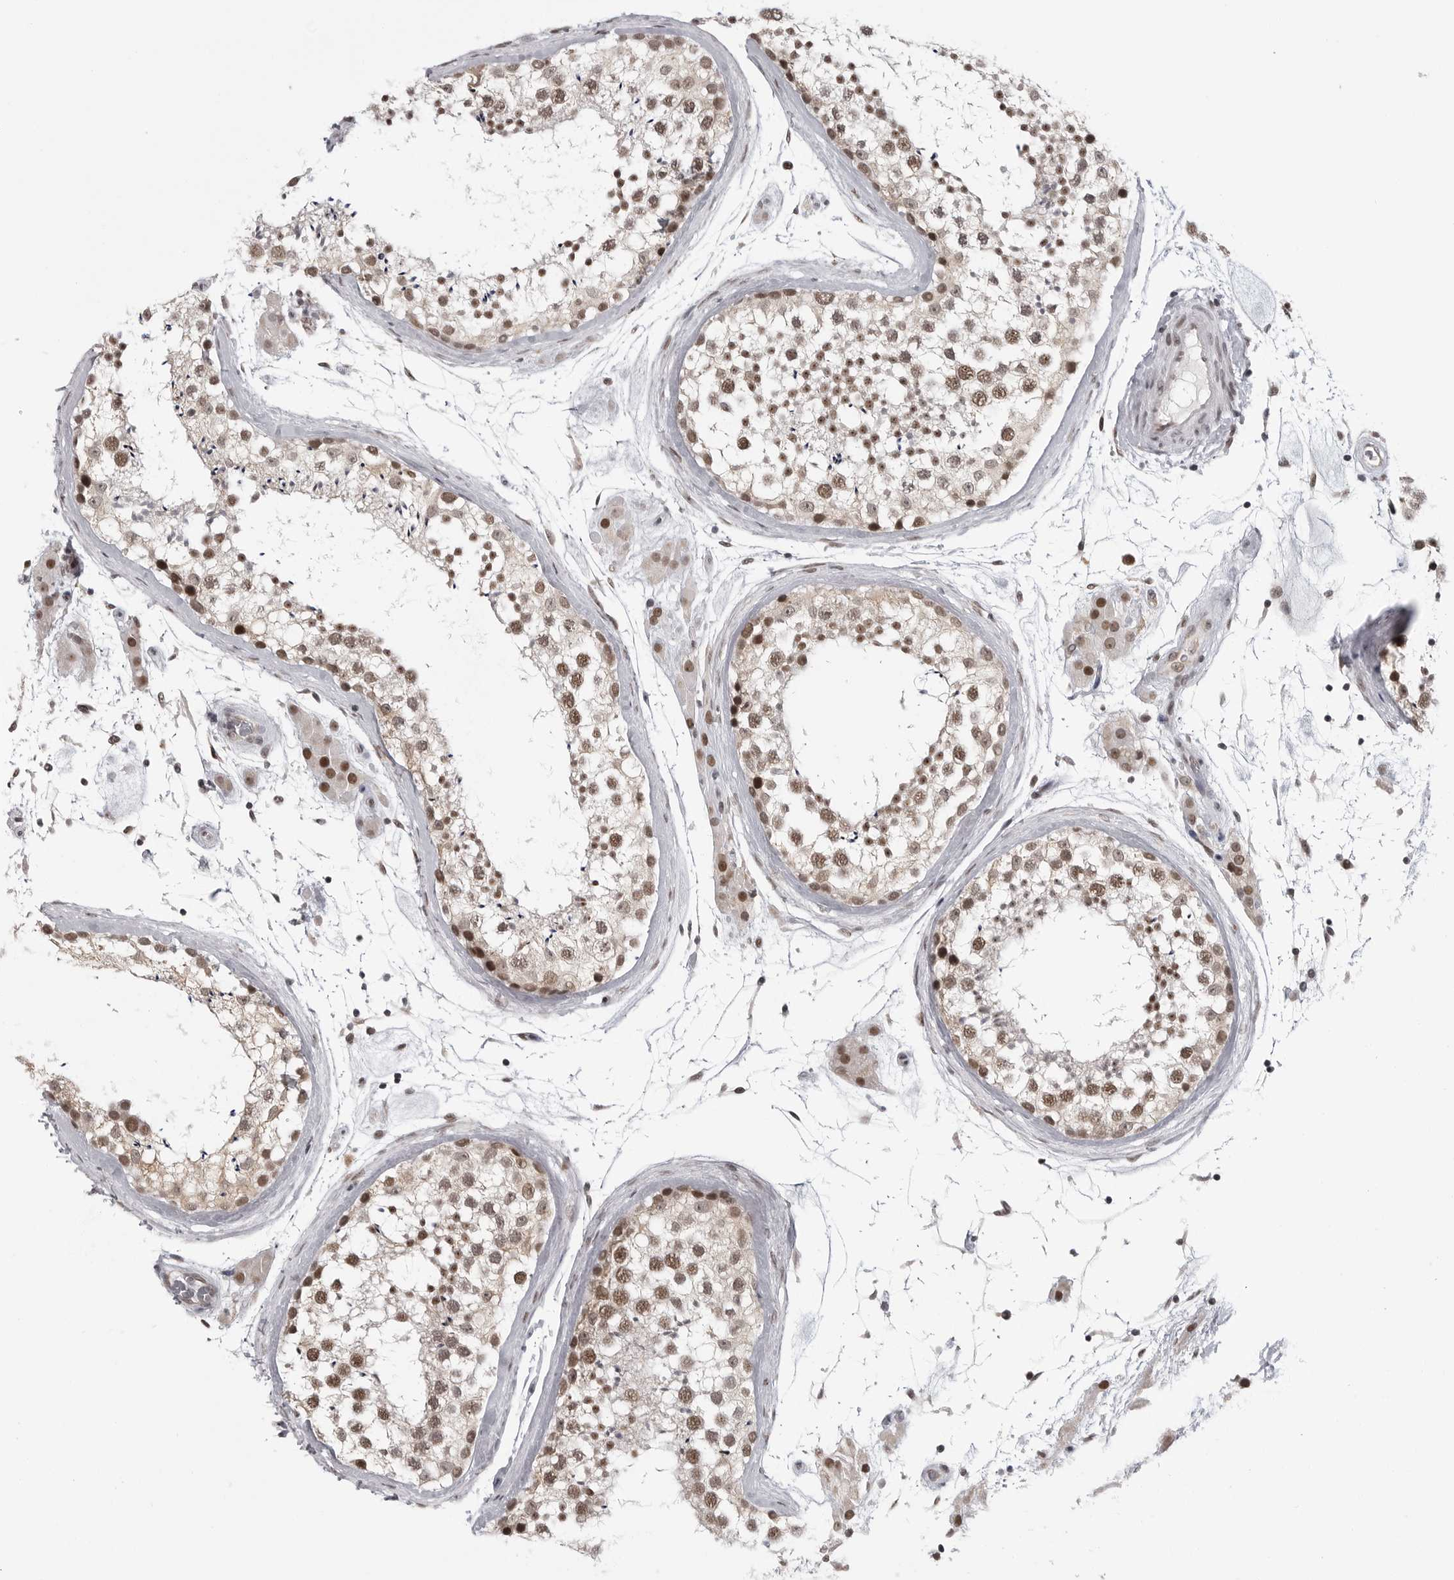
{"staining": {"intensity": "moderate", "quantity": ">75%", "location": "nuclear"}, "tissue": "testis", "cell_type": "Cells in seminiferous ducts", "image_type": "normal", "snomed": [{"axis": "morphology", "description": "Normal tissue, NOS"}, {"axis": "topography", "description": "Testis"}], "caption": "Benign testis was stained to show a protein in brown. There is medium levels of moderate nuclear positivity in about >75% of cells in seminiferous ducts.", "gene": "PRDM10", "patient": {"sex": "male", "age": 46}}